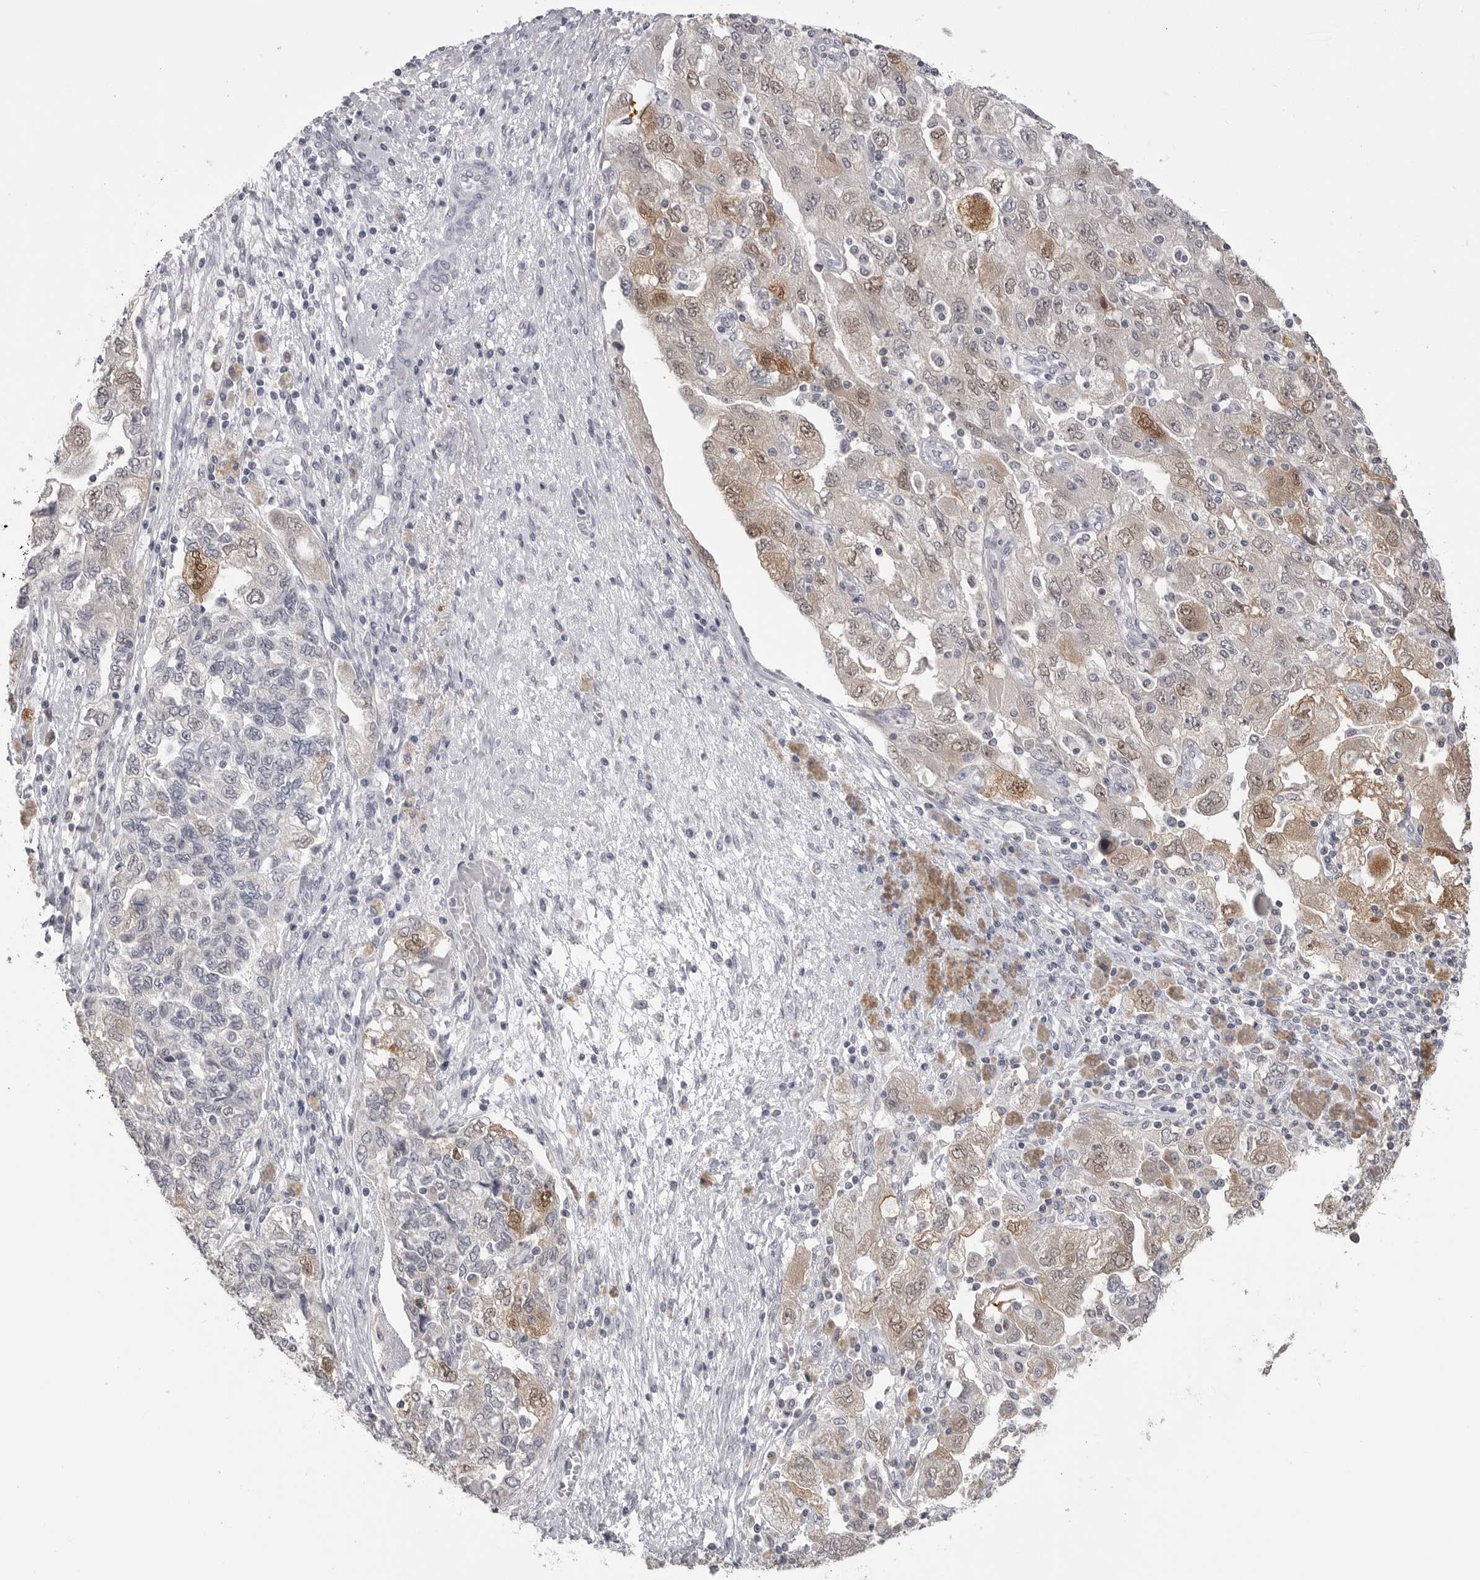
{"staining": {"intensity": "moderate", "quantity": "25%-75%", "location": "cytoplasmic/membranous"}, "tissue": "ovarian cancer", "cell_type": "Tumor cells", "image_type": "cancer", "snomed": [{"axis": "morphology", "description": "Carcinoma, NOS"}, {"axis": "morphology", "description": "Cystadenocarcinoma, serous, NOS"}, {"axis": "topography", "description": "Ovary"}], "caption": "About 25%-75% of tumor cells in ovarian serous cystadenocarcinoma display moderate cytoplasmic/membranous protein staining as visualized by brown immunohistochemical staining.", "gene": "GPN2", "patient": {"sex": "female", "age": 69}}